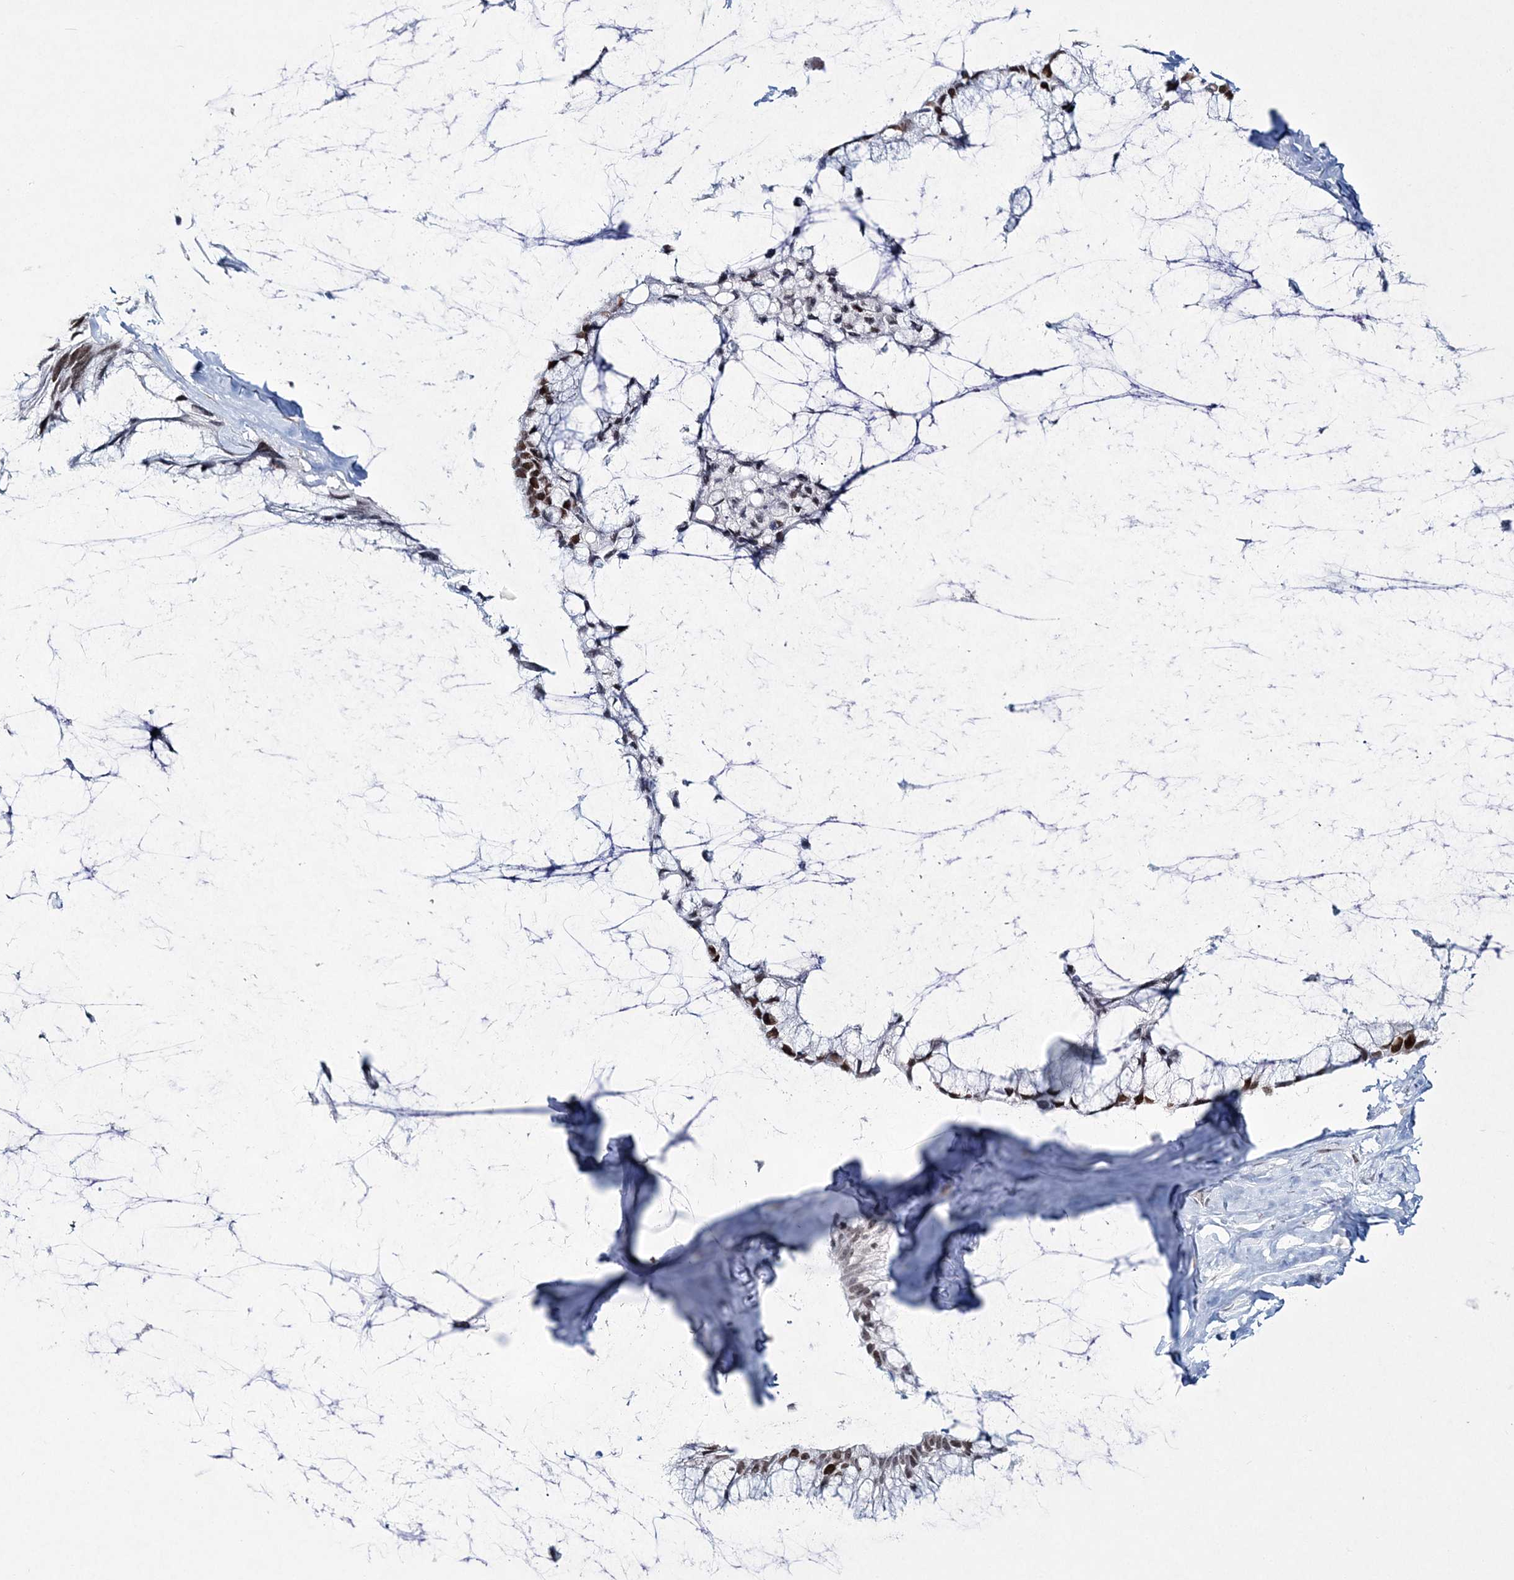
{"staining": {"intensity": "moderate", "quantity": ">75%", "location": "nuclear"}, "tissue": "ovarian cancer", "cell_type": "Tumor cells", "image_type": "cancer", "snomed": [{"axis": "morphology", "description": "Cystadenocarcinoma, mucinous, NOS"}, {"axis": "topography", "description": "Ovary"}], "caption": "Approximately >75% of tumor cells in ovarian mucinous cystadenocarcinoma exhibit moderate nuclear protein expression as visualized by brown immunohistochemical staining.", "gene": "LRRFIP2", "patient": {"sex": "female", "age": 39}}